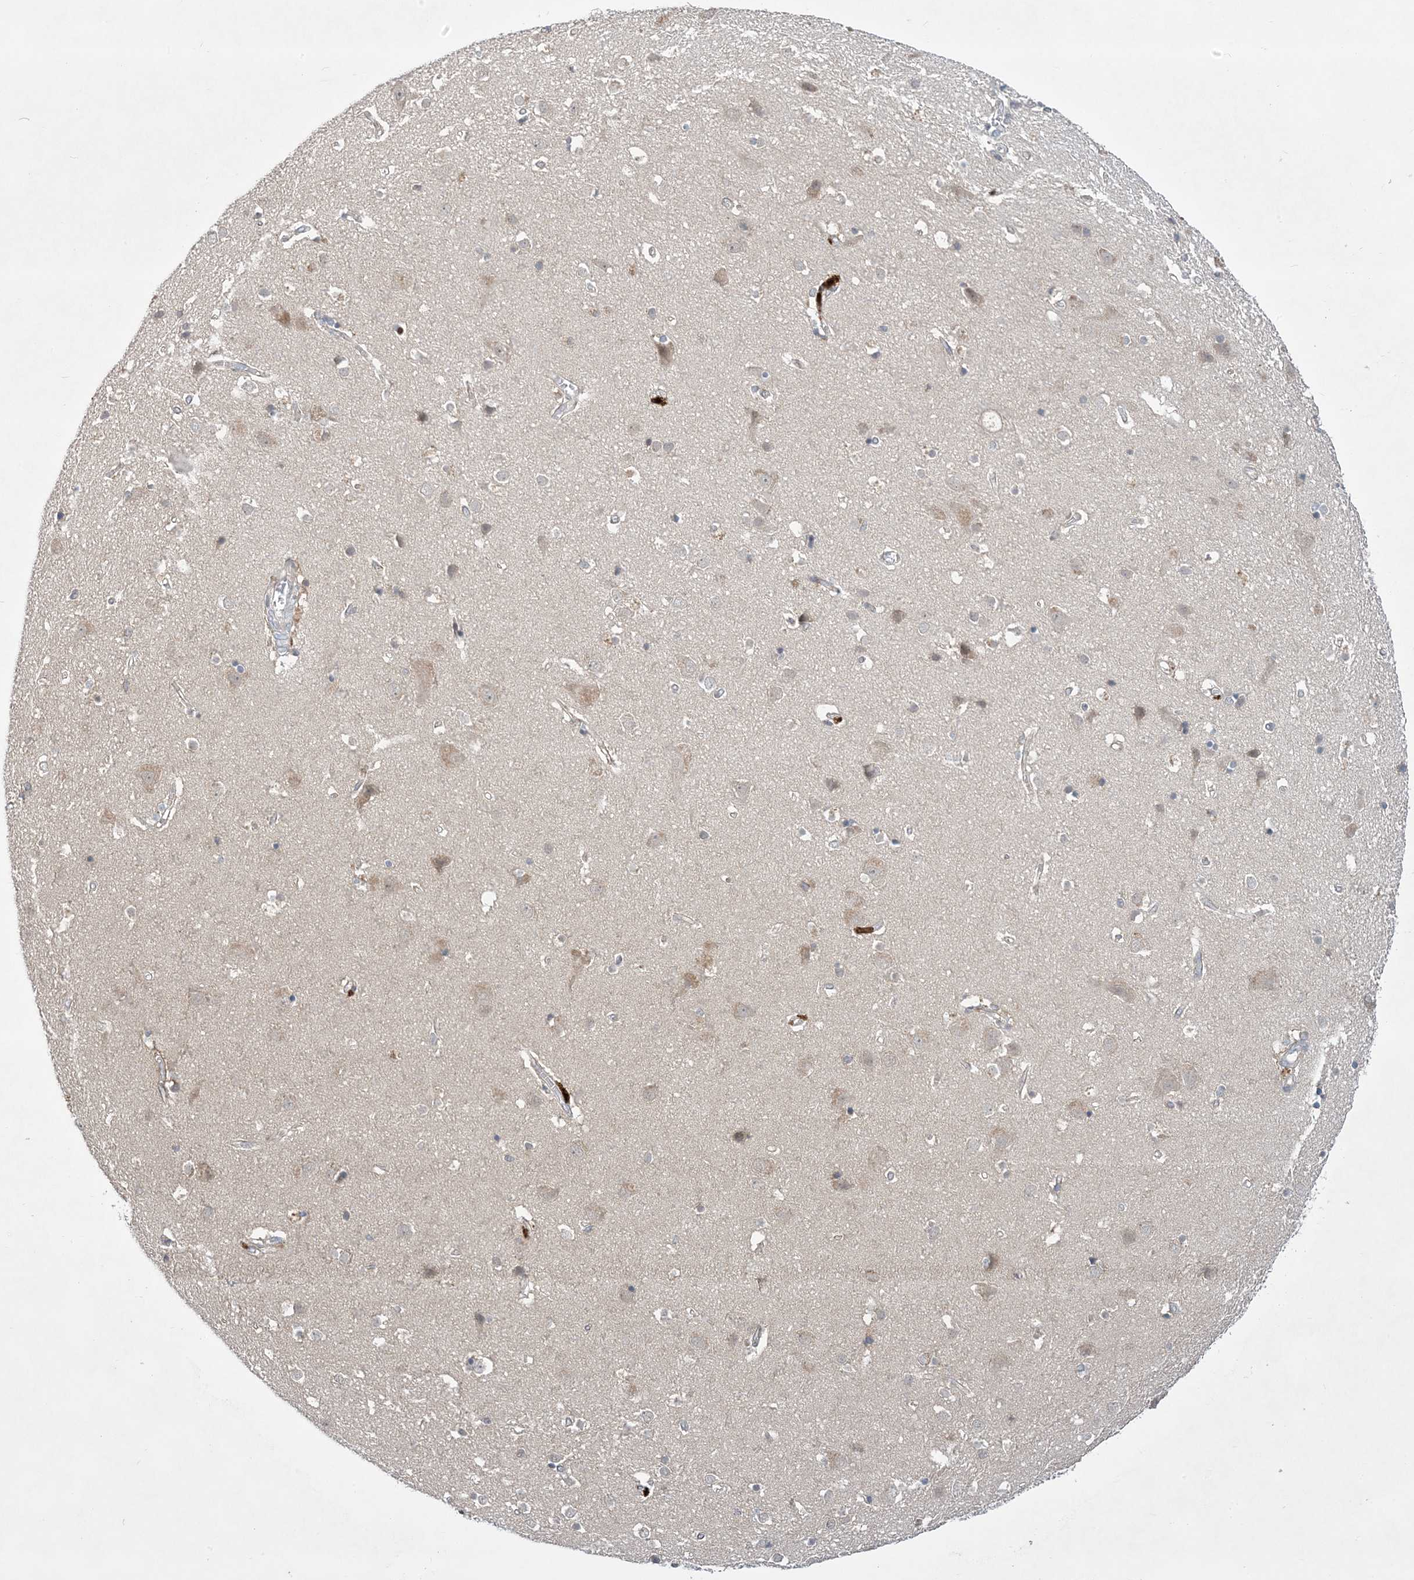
{"staining": {"intensity": "negative", "quantity": "none", "location": "none"}, "tissue": "cerebral cortex", "cell_type": "Endothelial cells", "image_type": "normal", "snomed": [{"axis": "morphology", "description": "Normal tissue, NOS"}, {"axis": "topography", "description": "Cerebral cortex"}], "caption": "IHC micrograph of benign cerebral cortex: human cerebral cortex stained with DAB (3,3'-diaminobenzidine) reveals no significant protein staining in endothelial cells.", "gene": "AK9", "patient": {"sex": "male", "age": 54}}